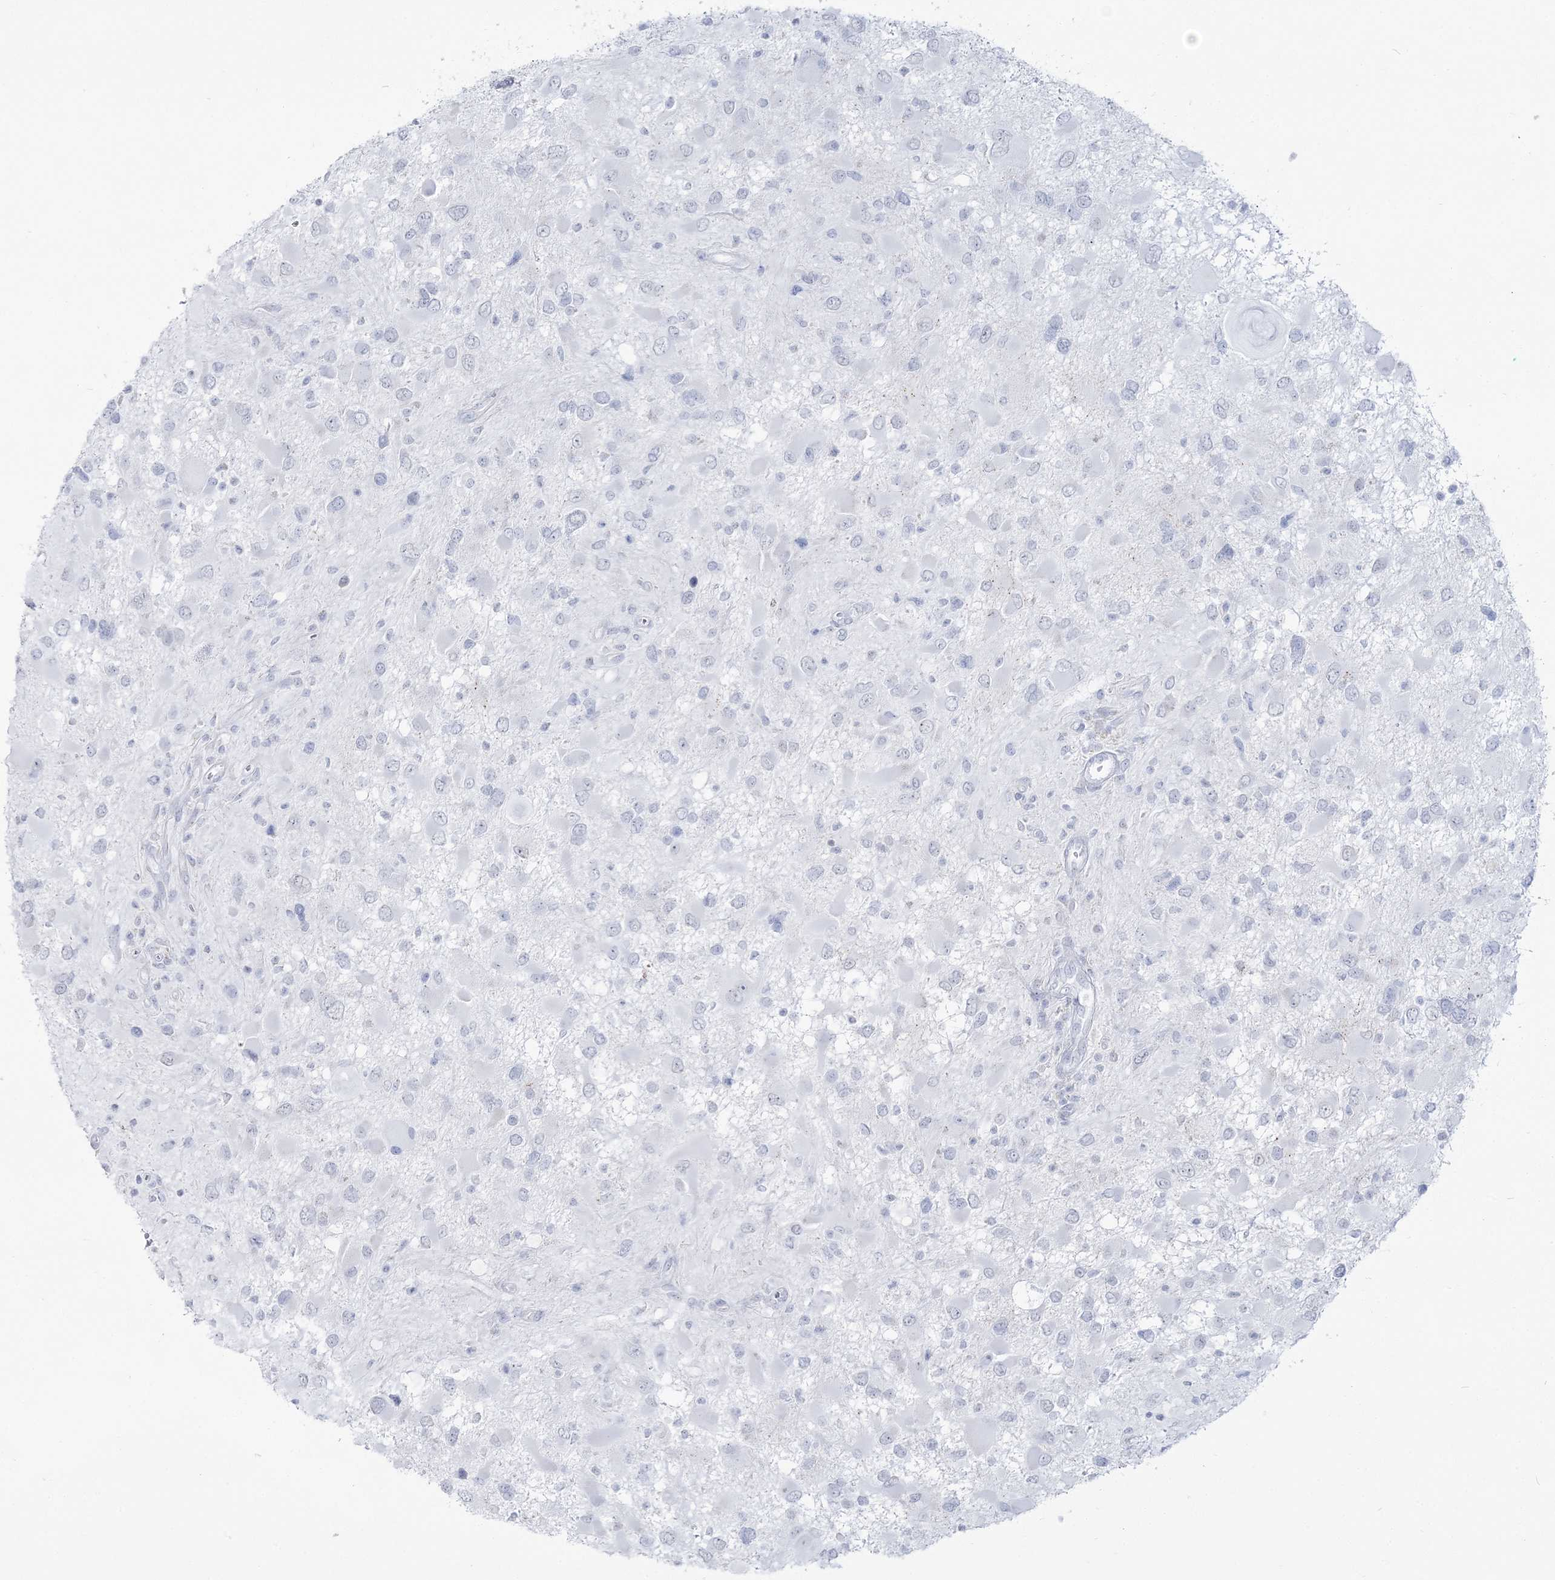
{"staining": {"intensity": "negative", "quantity": "none", "location": "none"}, "tissue": "glioma", "cell_type": "Tumor cells", "image_type": "cancer", "snomed": [{"axis": "morphology", "description": "Glioma, malignant, High grade"}, {"axis": "topography", "description": "Brain"}], "caption": "This histopathology image is of high-grade glioma (malignant) stained with immunohistochemistry (IHC) to label a protein in brown with the nuclei are counter-stained blue. There is no positivity in tumor cells.", "gene": "ZNF843", "patient": {"sex": "male", "age": 53}}